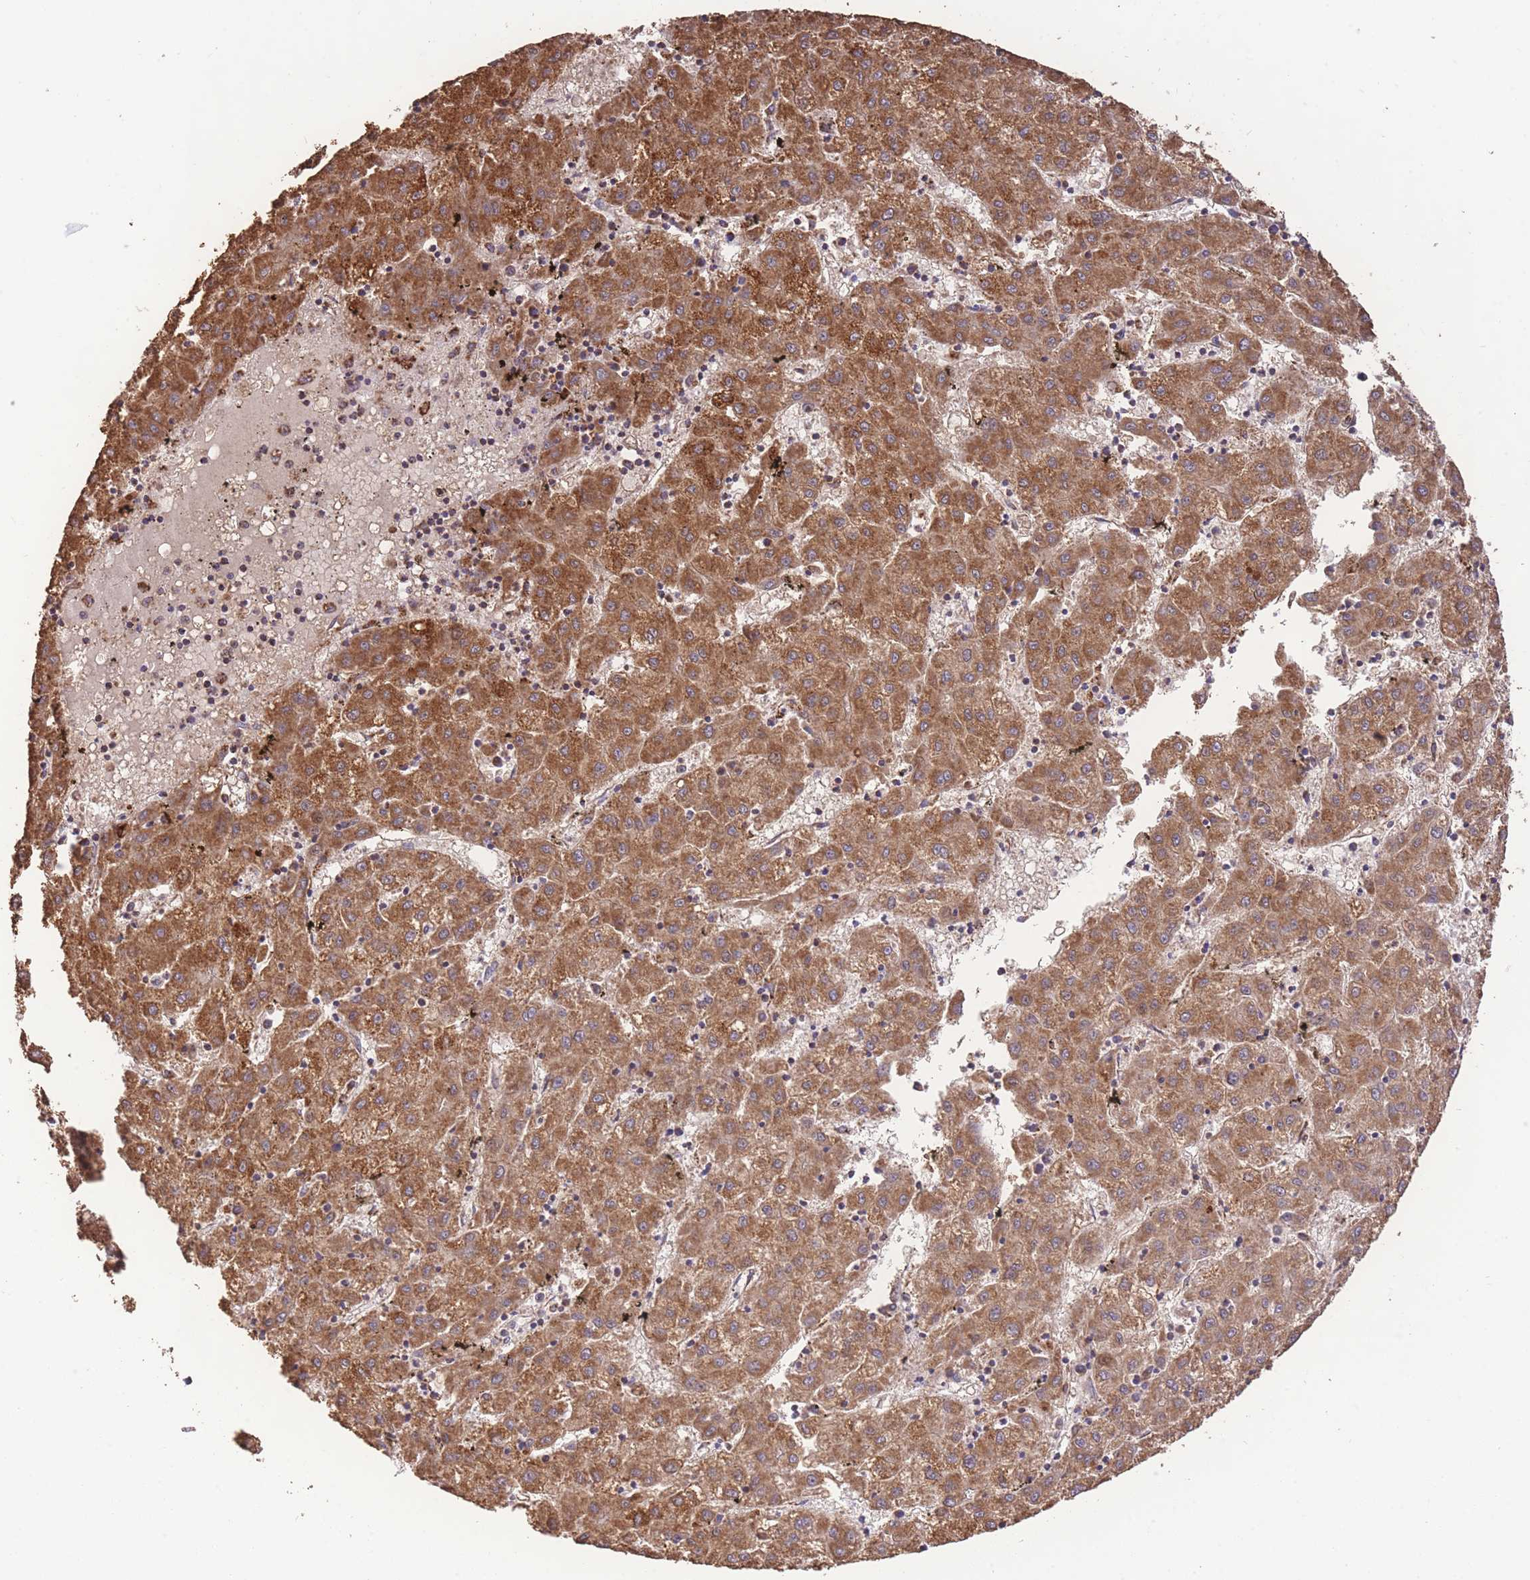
{"staining": {"intensity": "strong", "quantity": ">75%", "location": "cytoplasmic/membranous"}, "tissue": "liver cancer", "cell_type": "Tumor cells", "image_type": "cancer", "snomed": [{"axis": "morphology", "description": "Carcinoma, Hepatocellular, NOS"}, {"axis": "topography", "description": "Liver"}], "caption": "This micrograph exhibits IHC staining of hepatocellular carcinoma (liver), with high strong cytoplasmic/membranous positivity in about >75% of tumor cells.", "gene": "PREP", "patient": {"sex": "male", "age": 72}}